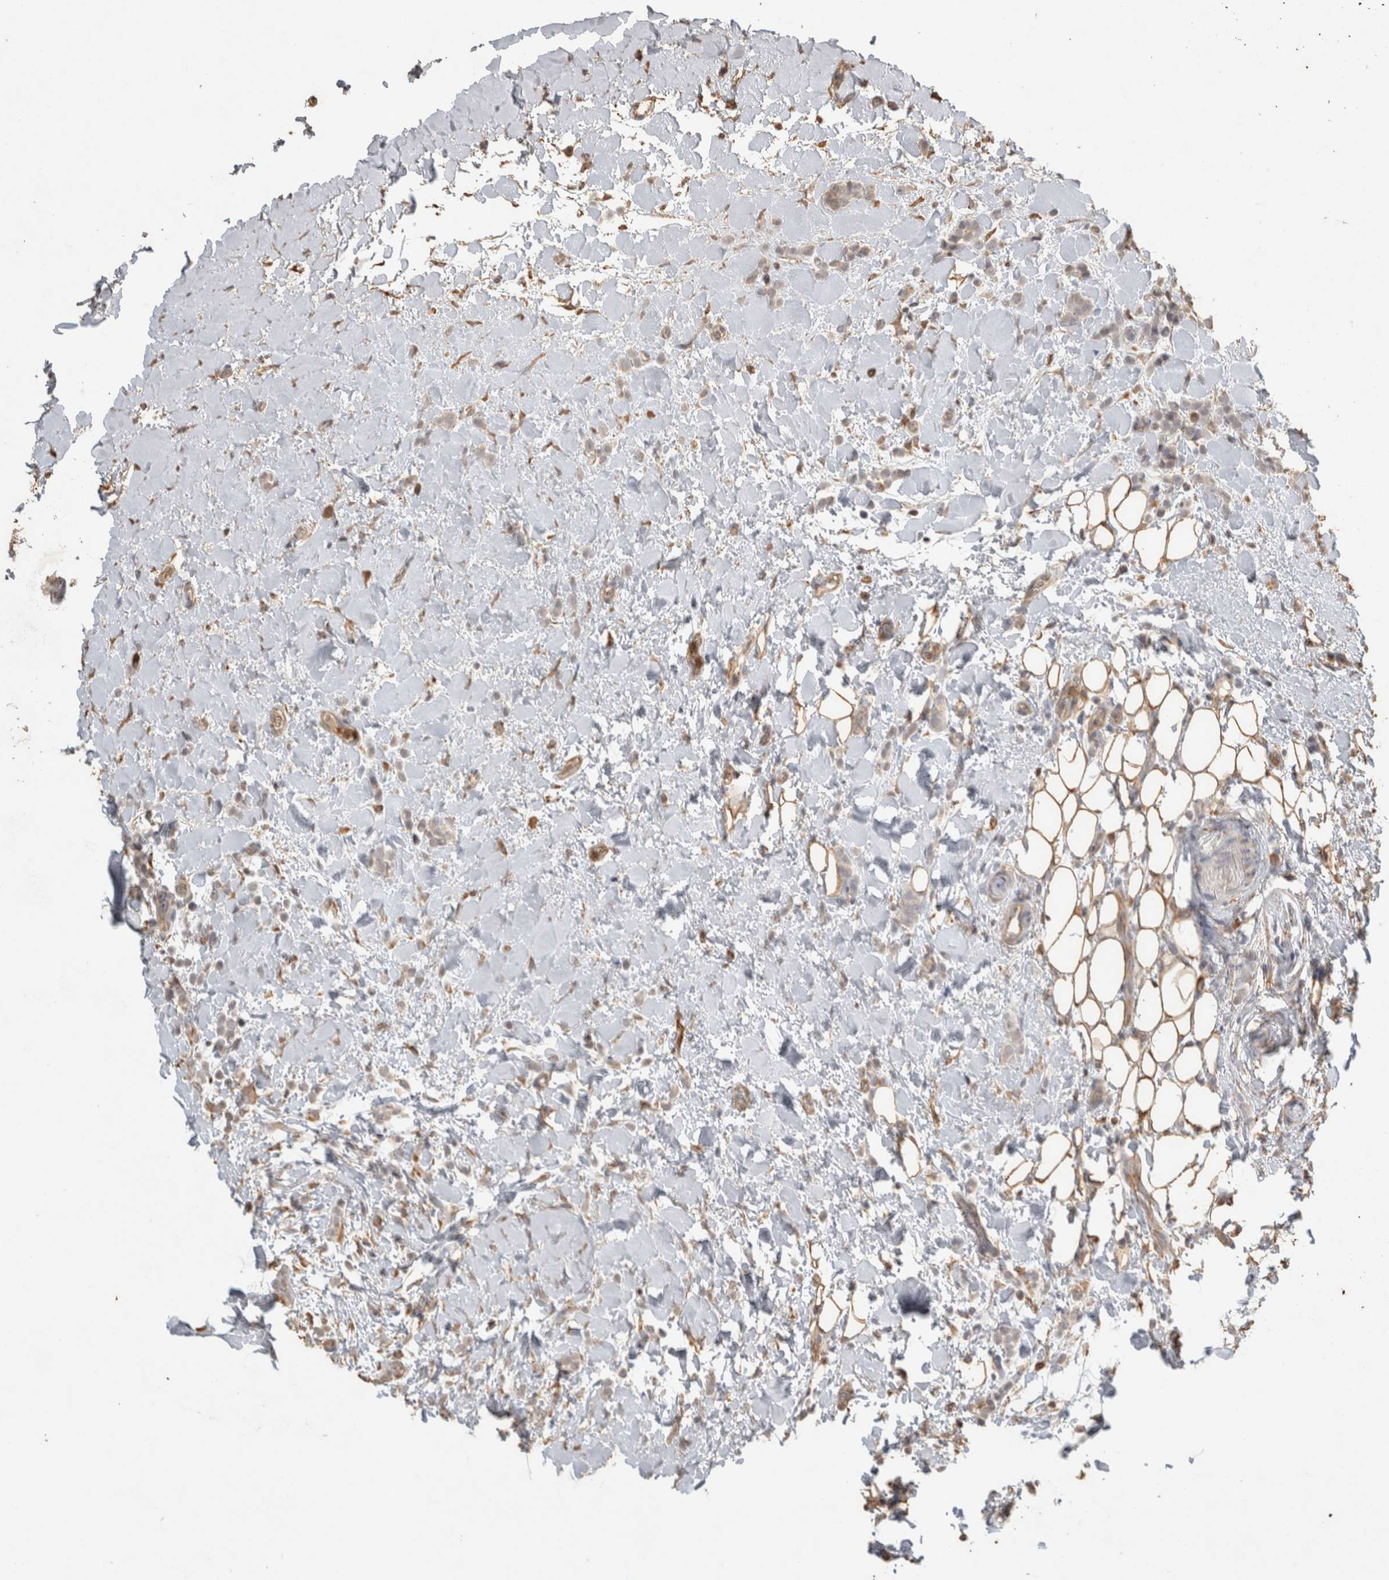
{"staining": {"intensity": "weak", "quantity": "25%-75%", "location": "cytoplasmic/membranous"}, "tissue": "breast cancer", "cell_type": "Tumor cells", "image_type": "cancer", "snomed": [{"axis": "morphology", "description": "Normal tissue, NOS"}, {"axis": "morphology", "description": "Lobular carcinoma"}, {"axis": "topography", "description": "Breast"}], "caption": "Immunohistochemistry histopathology image of neoplastic tissue: breast cancer (lobular carcinoma) stained using immunohistochemistry shows low levels of weak protein expression localized specifically in the cytoplasmic/membranous of tumor cells, appearing as a cytoplasmic/membranous brown color.", "gene": "REPS2", "patient": {"sex": "female", "age": 50}}